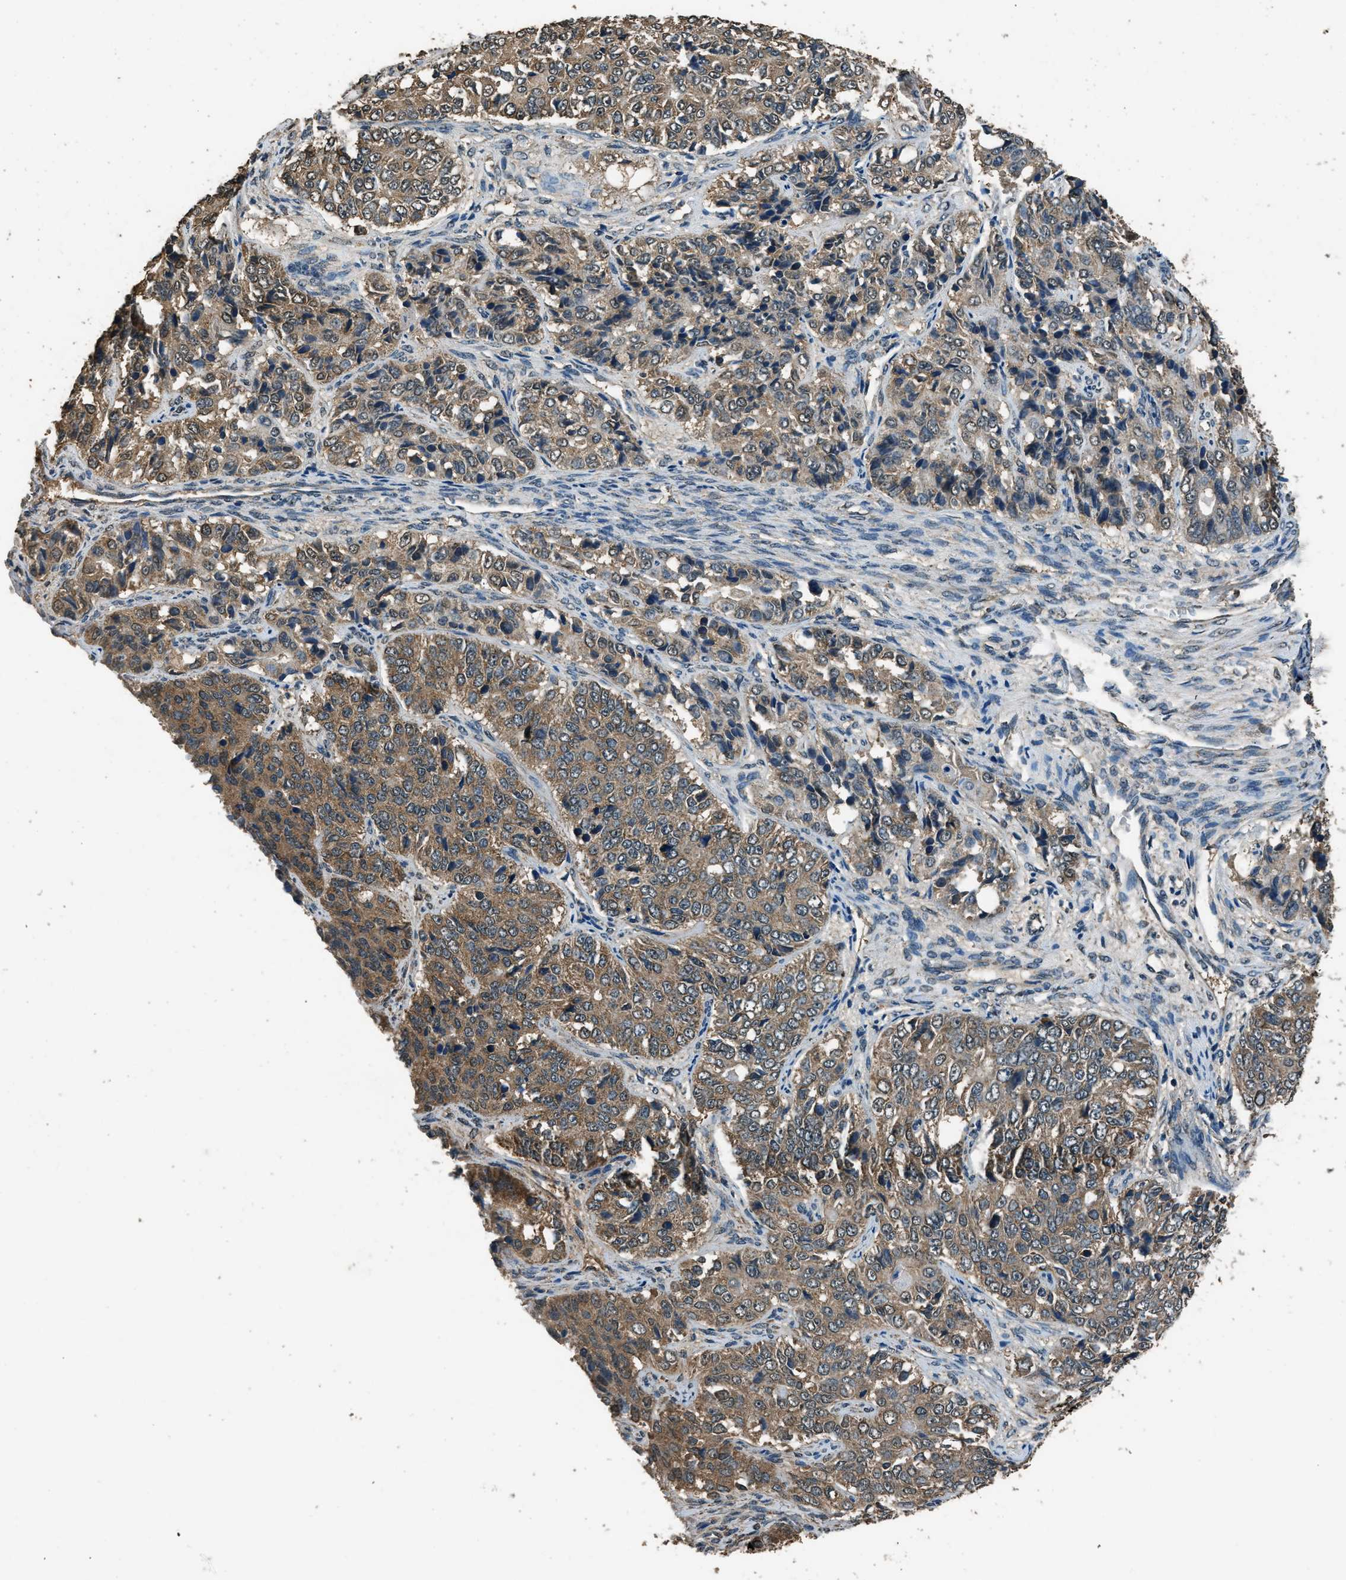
{"staining": {"intensity": "moderate", "quantity": ">75%", "location": "cytoplasmic/membranous"}, "tissue": "ovarian cancer", "cell_type": "Tumor cells", "image_type": "cancer", "snomed": [{"axis": "morphology", "description": "Carcinoma, endometroid"}, {"axis": "topography", "description": "Ovary"}], "caption": "Immunohistochemistry (IHC) of human endometroid carcinoma (ovarian) reveals medium levels of moderate cytoplasmic/membranous staining in about >75% of tumor cells.", "gene": "SALL3", "patient": {"sex": "female", "age": 51}}